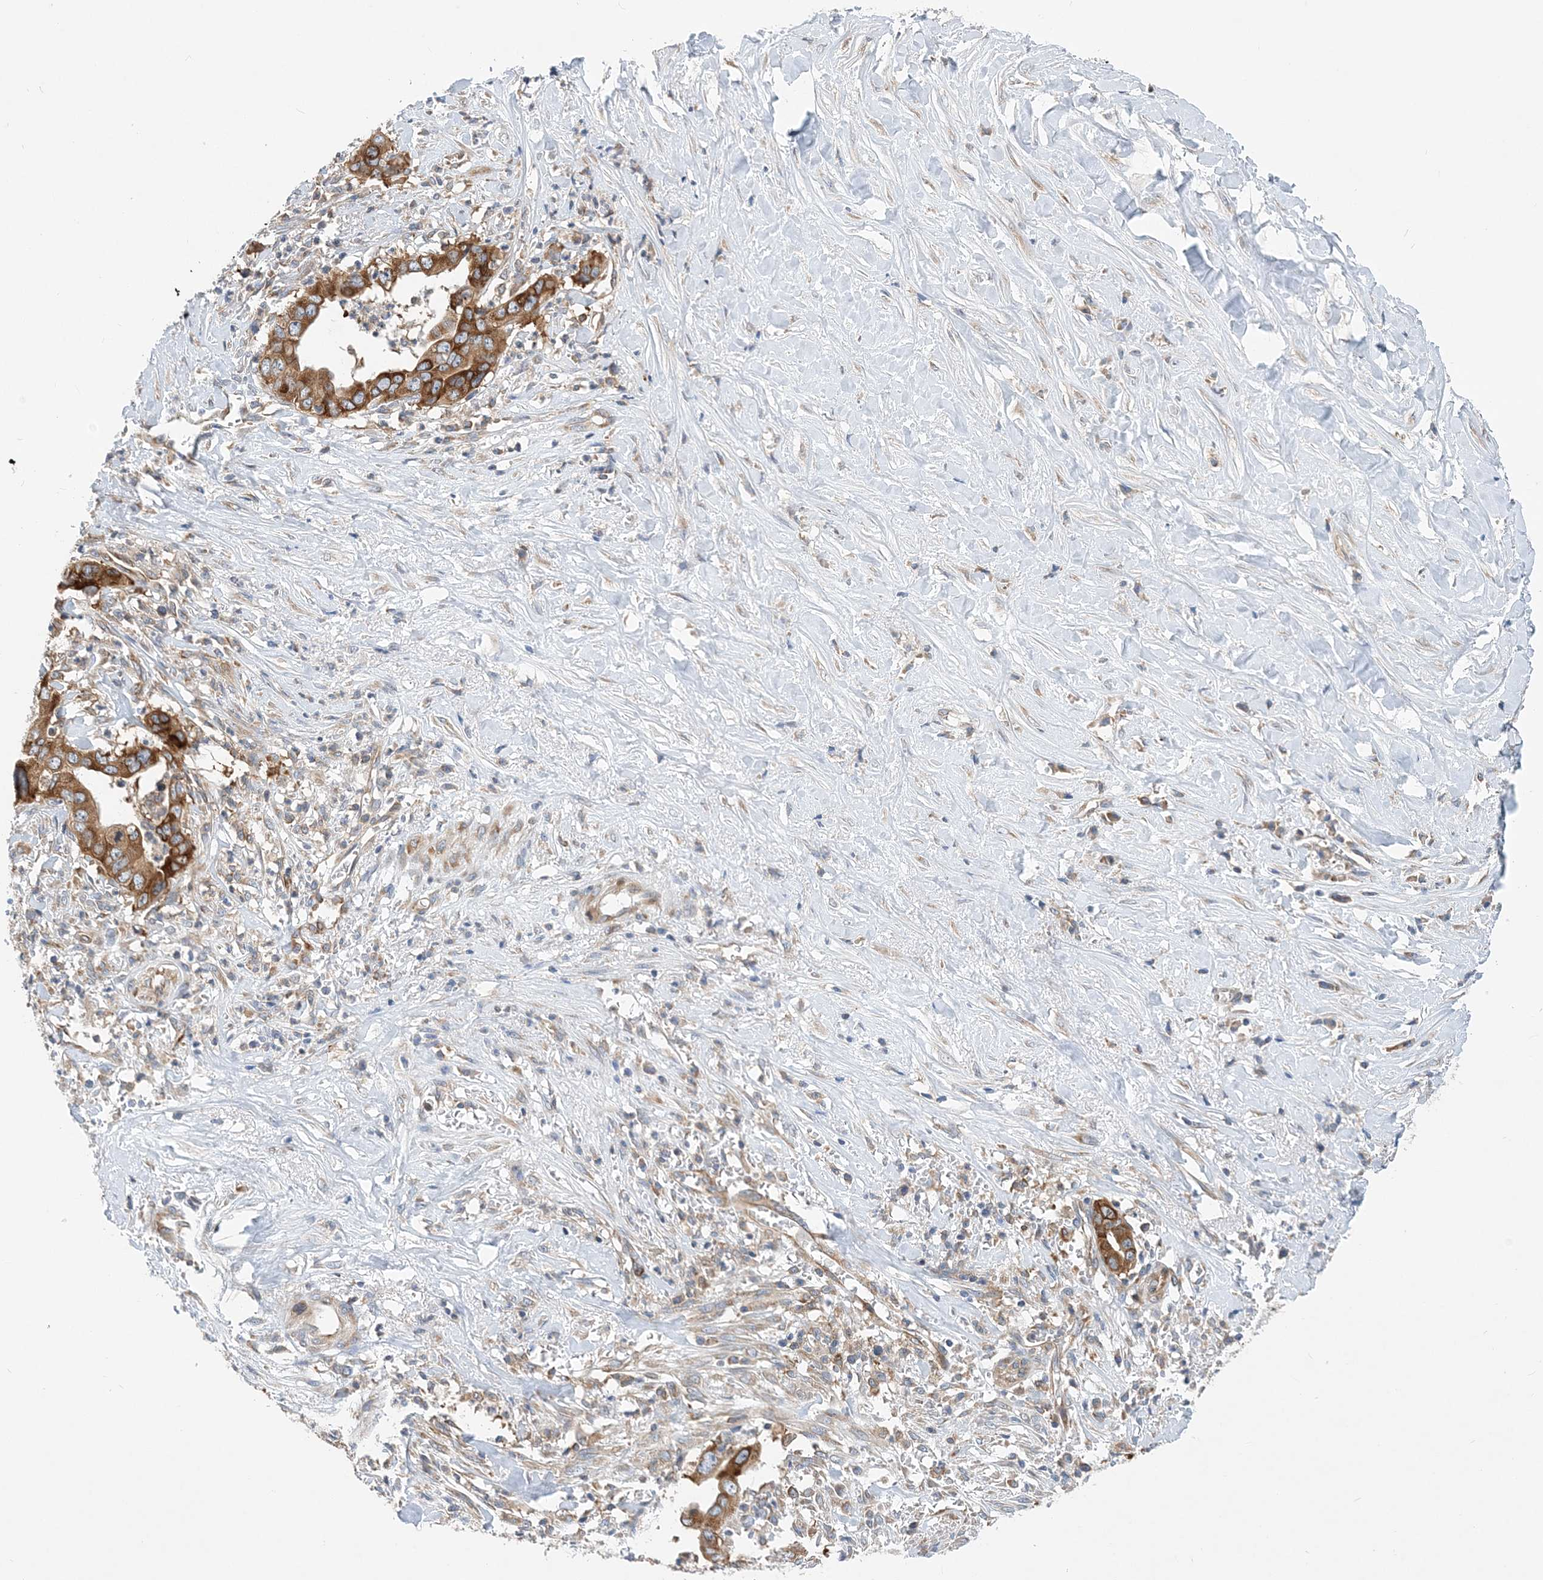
{"staining": {"intensity": "strong", "quantity": ">75%", "location": "cytoplasmic/membranous"}, "tissue": "liver cancer", "cell_type": "Tumor cells", "image_type": "cancer", "snomed": [{"axis": "morphology", "description": "Cholangiocarcinoma"}, {"axis": "topography", "description": "Liver"}], "caption": "Cholangiocarcinoma (liver) stained with a brown dye shows strong cytoplasmic/membranous positive expression in about >75% of tumor cells.", "gene": "LARP4B", "patient": {"sex": "female", "age": 79}}